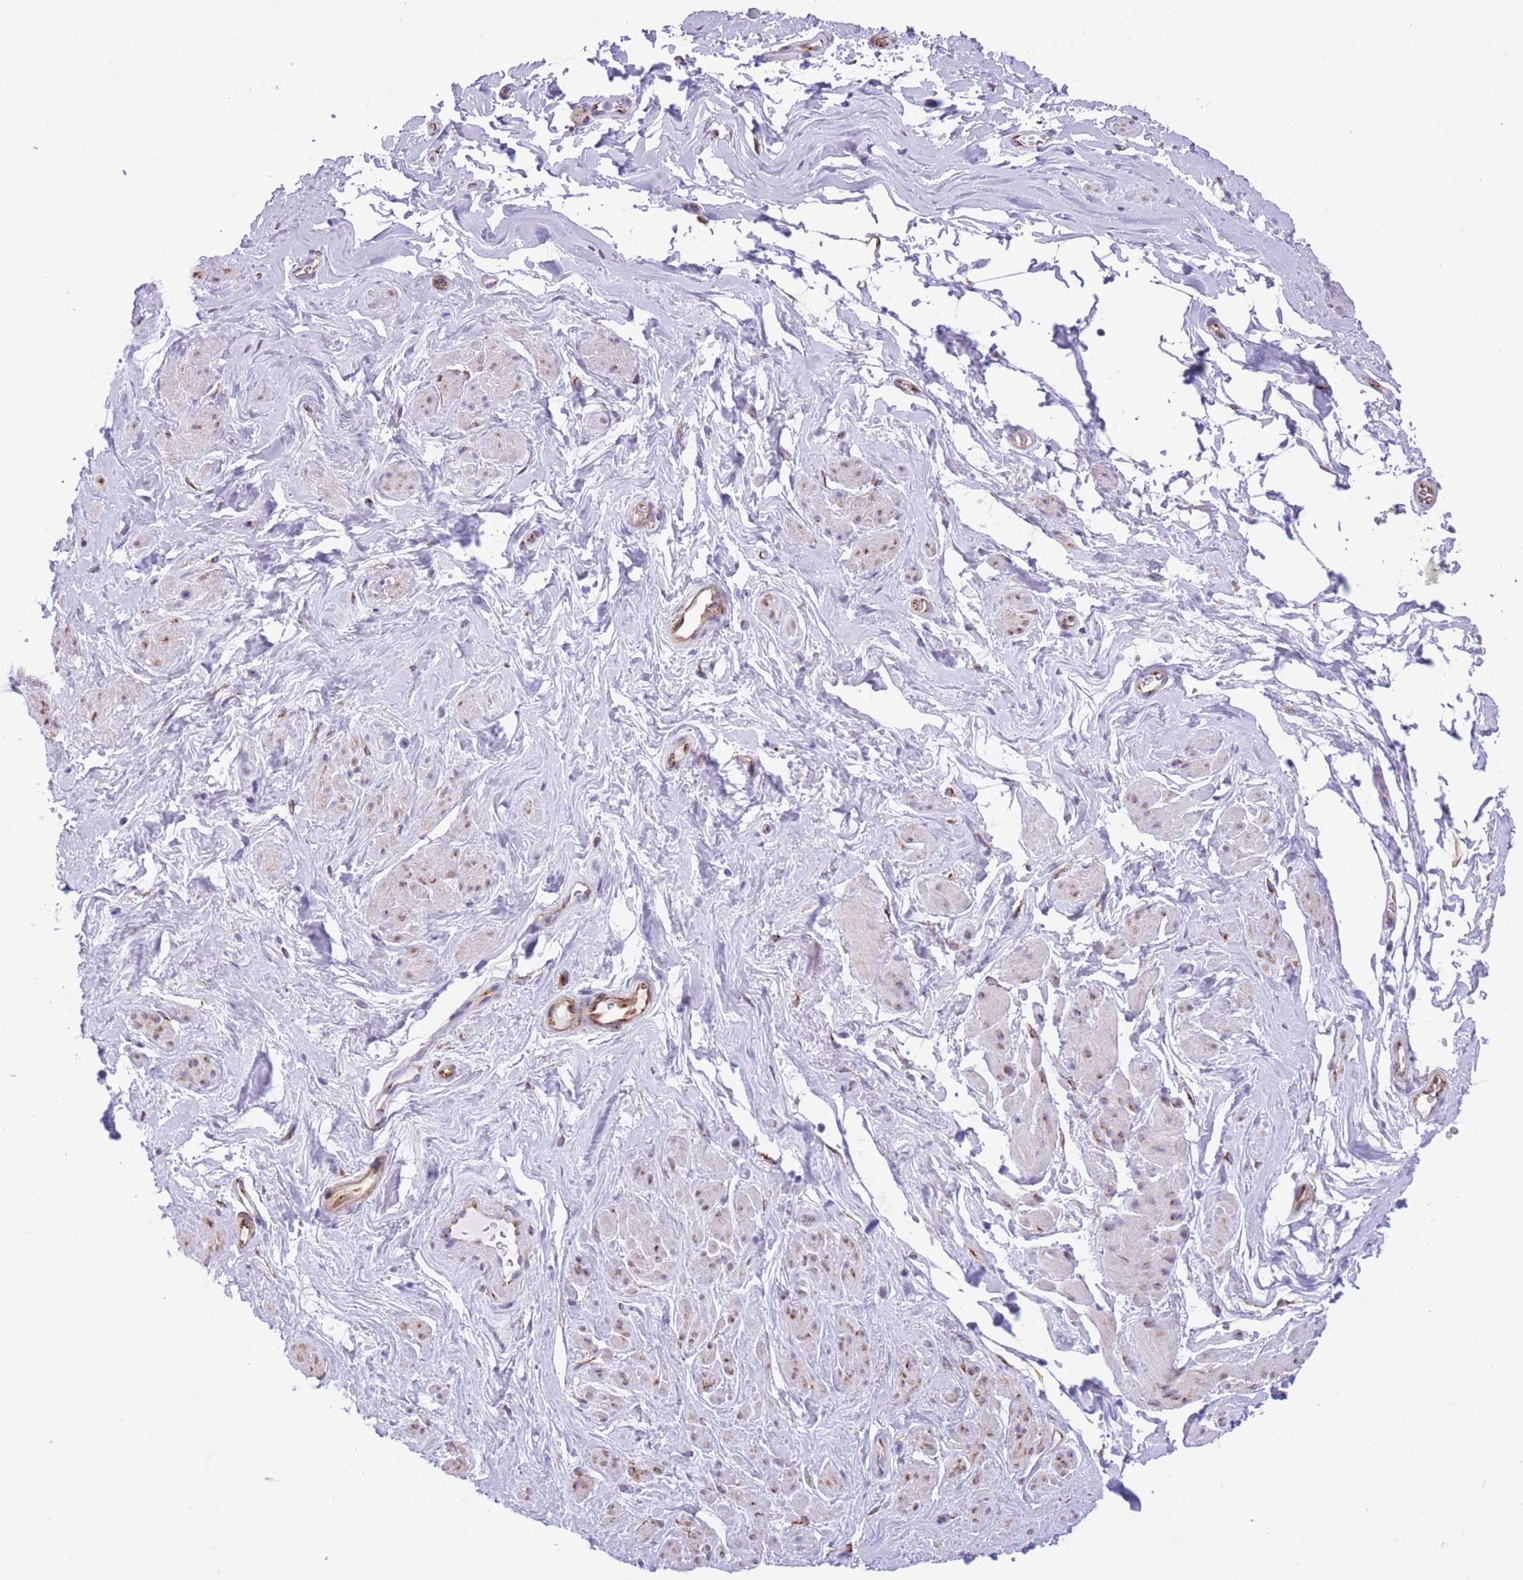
{"staining": {"intensity": "weak", "quantity": "25%-75%", "location": "cytoplasmic/membranous"}, "tissue": "smooth muscle", "cell_type": "Smooth muscle cells", "image_type": "normal", "snomed": [{"axis": "morphology", "description": "Normal tissue, NOS"}, {"axis": "topography", "description": "Smooth muscle"}, {"axis": "topography", "description": "Peripheral nerve tissue"}], "caption": "This photomicrograph displays IHC staining of benign human smooth muscle, with low weak cytoplasmic/membranous staining in about 25%-75% of smooth muscle cells.", "gene": "RHOU", "patient": {"sex": "male", "age": 69}}